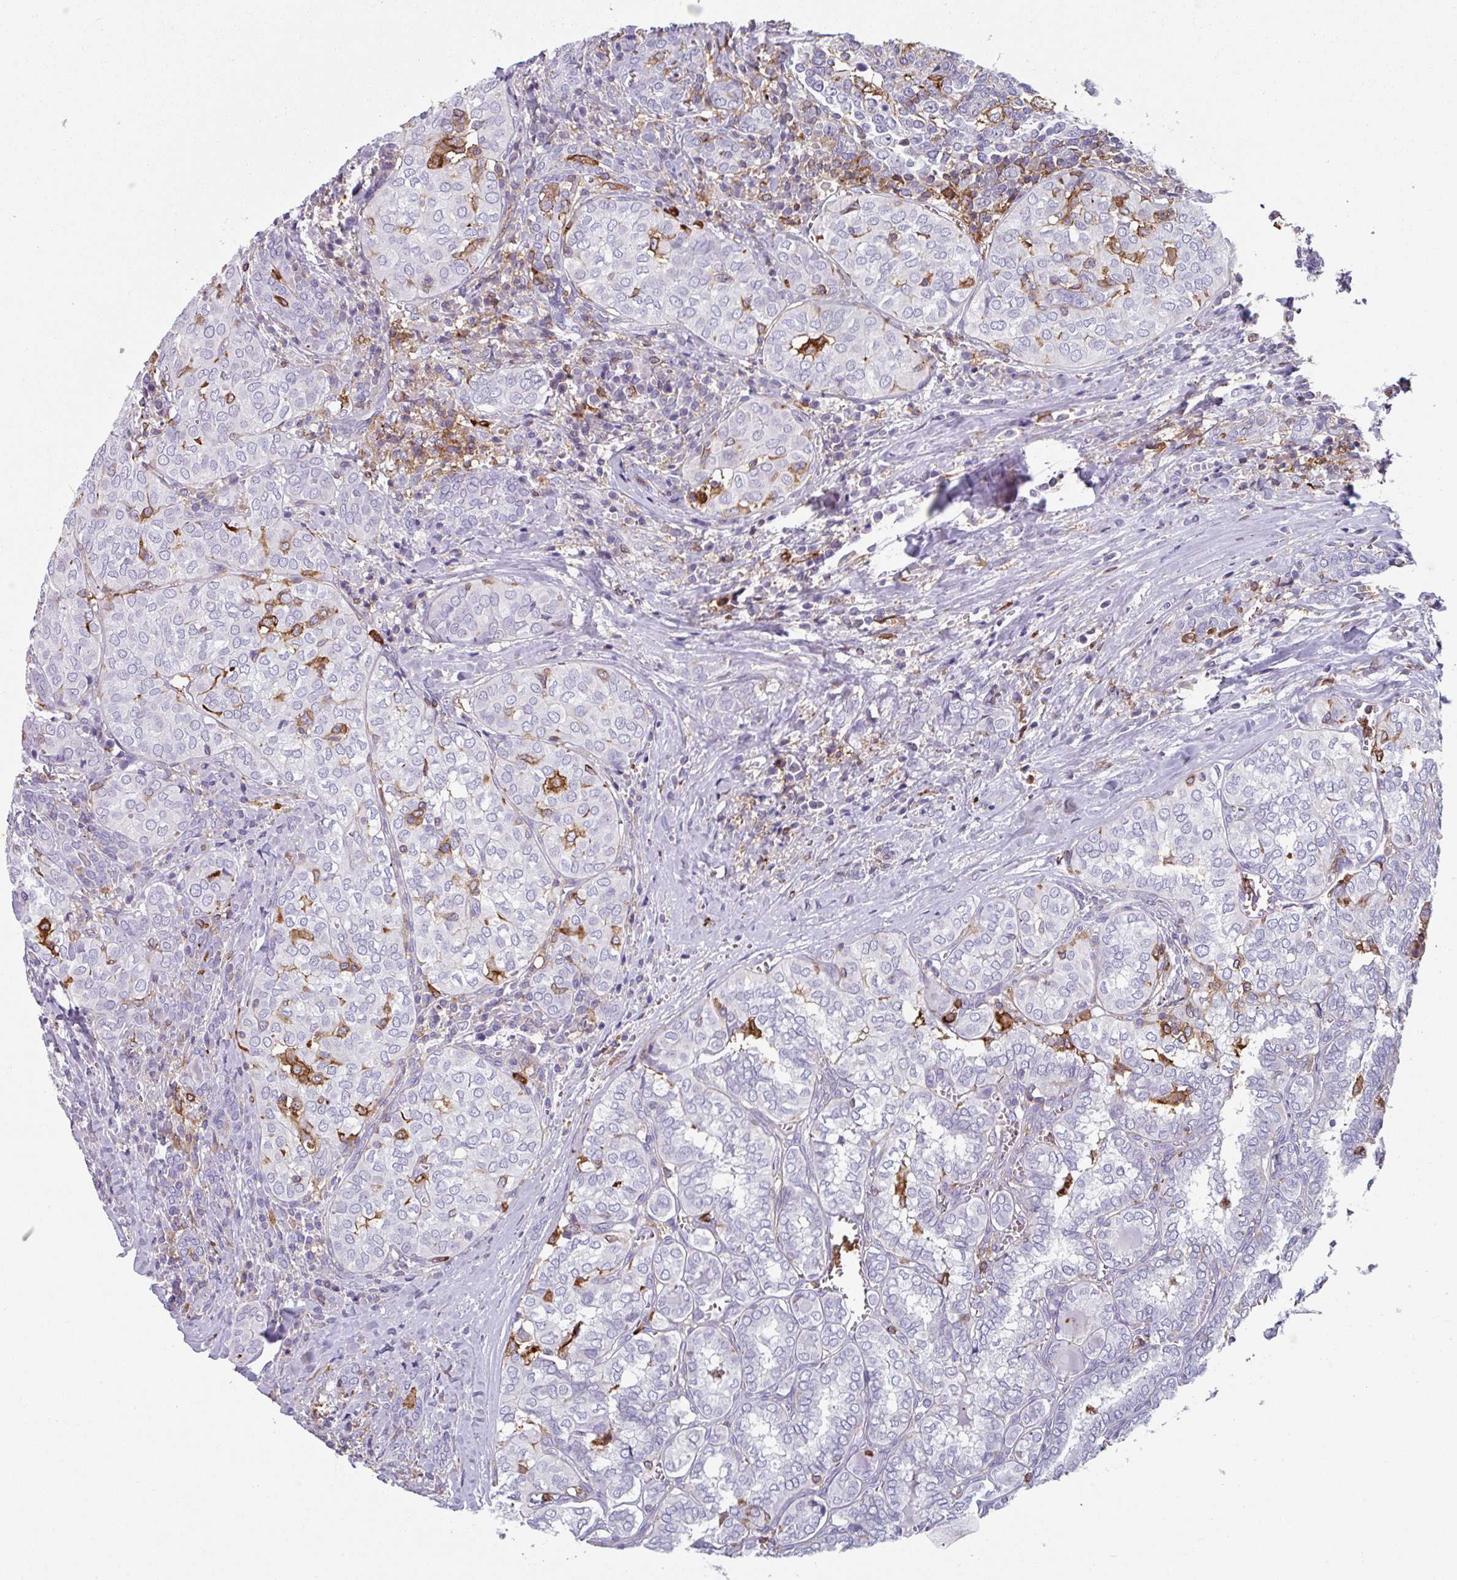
{"staining": {"intensity": "negative", "quantity": "none", "location": "none"}, "tissue": "thyroid cancer", "cell_type": "Tumor cells", "image_type": "cancer", "snomed": [{"axis": "morphology", "description": "Papillary adenocarcinoma, NOS"}, {"axis": "topography", "description": "Thyroid gland"}], "caption": "Papillary adenocarcinoma (thyroid) stained for a protein using immunohistochemistry reveals no expression tumor cells.", "gene": "EXOSC5", "patient": {"sex": "female", "age": 30}}